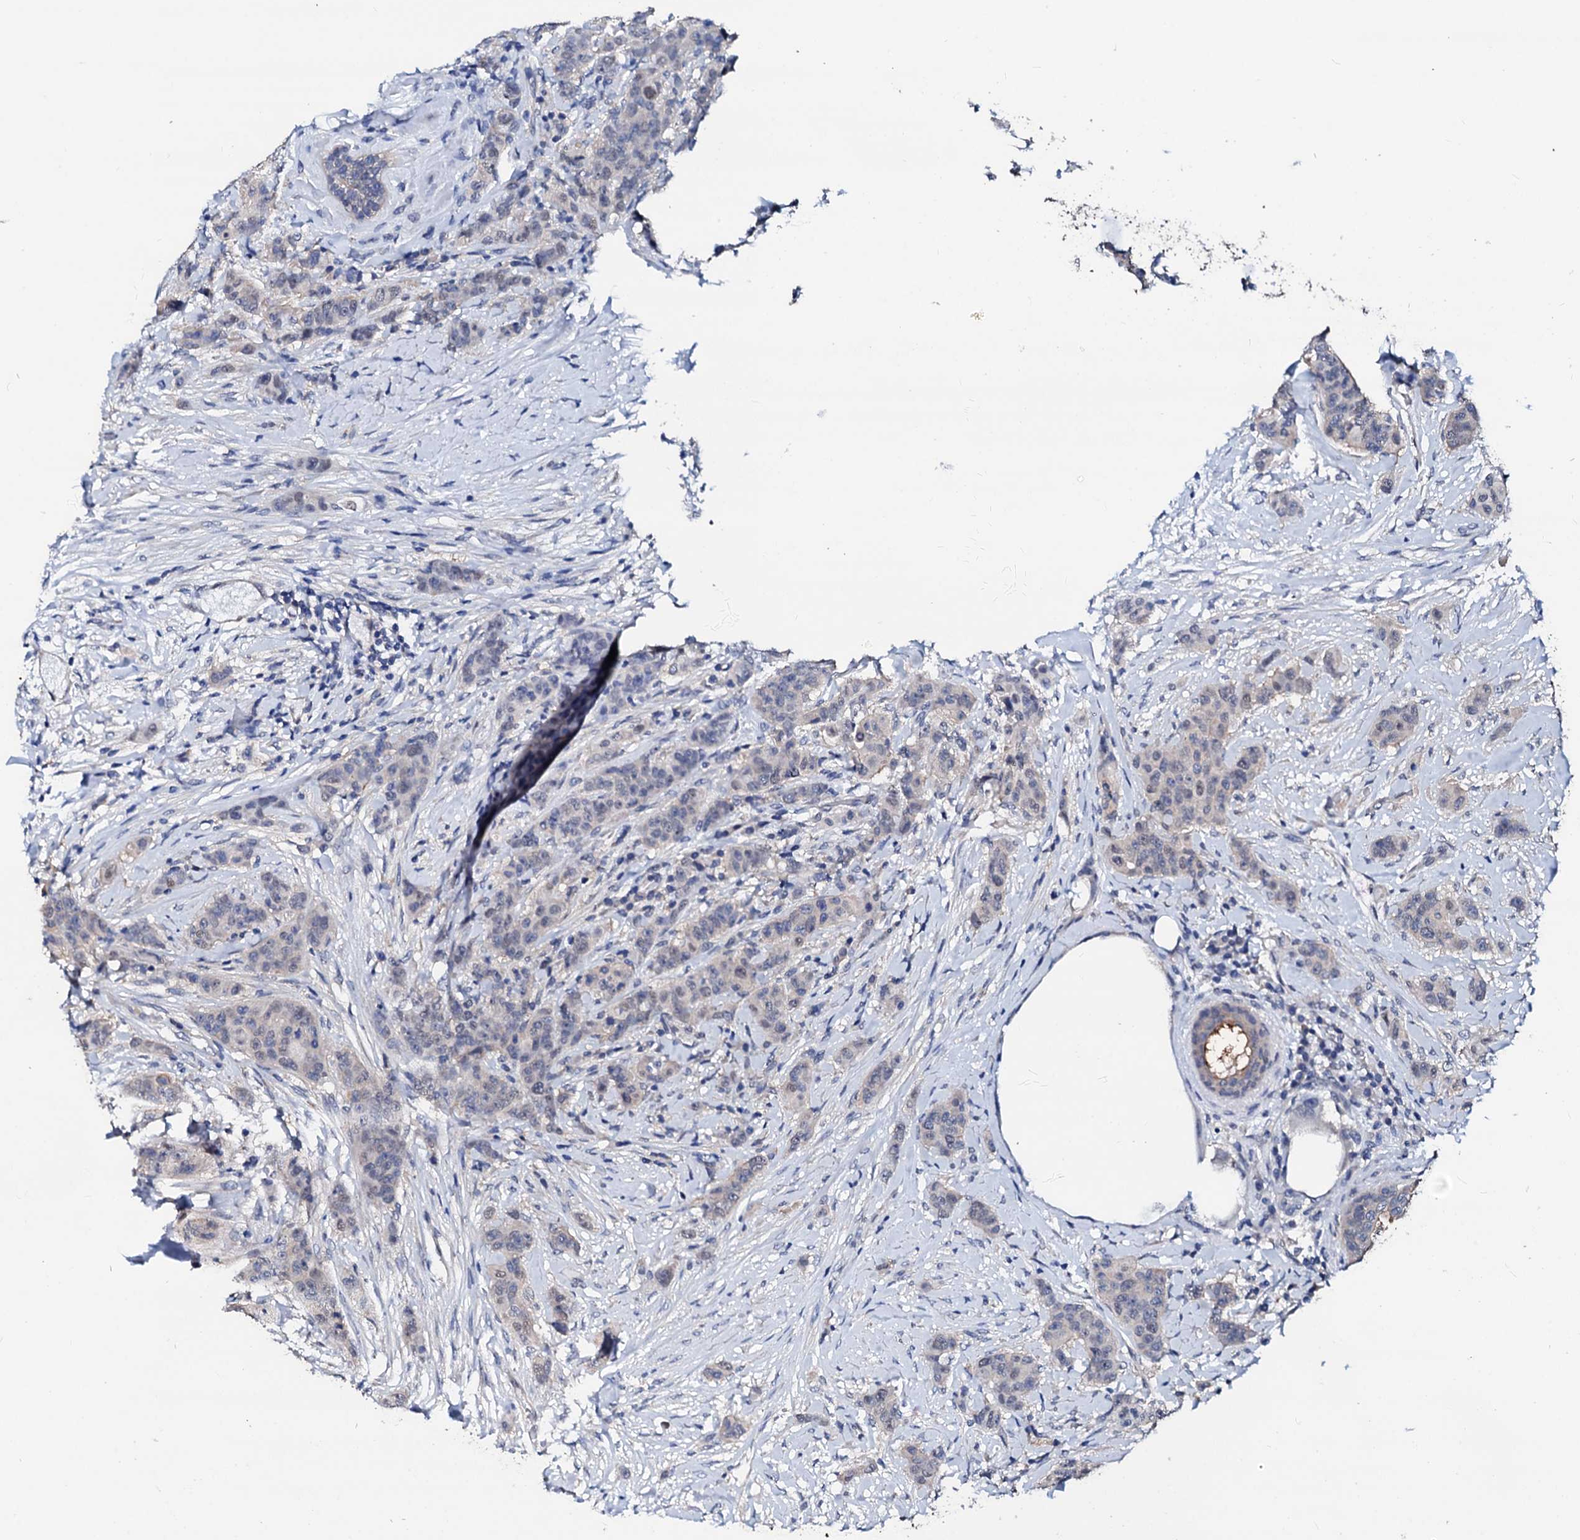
{"staining": {"intensity": "weak", "quantity": "<25%", "location": "cytoplasmic/membranous,nuclear"}, "tissue": "breast cancer", "cell_type": "Tumor cells", "image_type": "cancer", "snomed": [{"axis": "morphology", "description": "Duct carcinoma"}, {"axis": "topography", "description": "Breast"}], "caption": "The image reveals no staining of tumor cells in breast invasive ductal carcinoma.", "gene": "CSN2", "patient": {"sex": "female", "age": 40}}